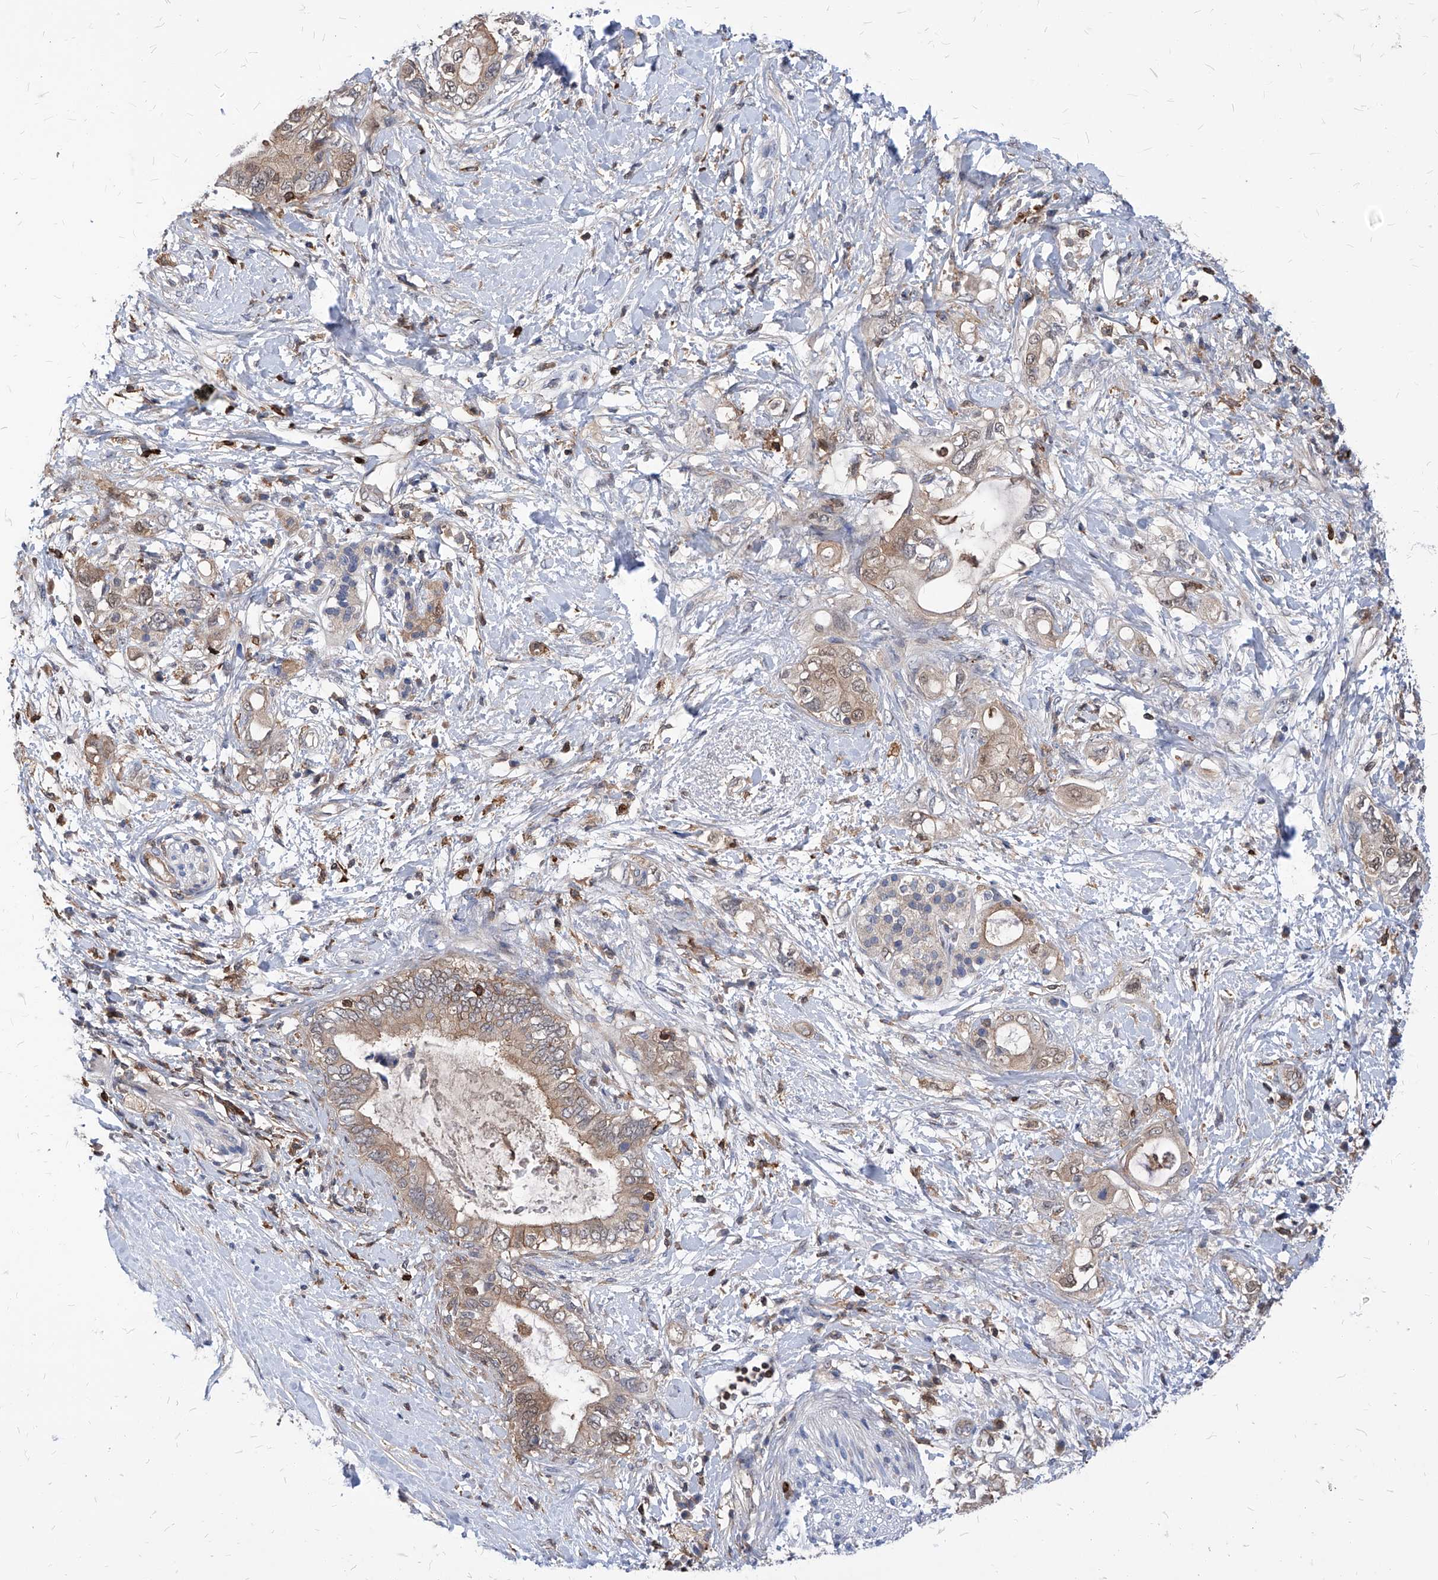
{"staining": {"intensity": "weak", "quantity": "25%-75%", "location": "cytoplasmic/membranous"}, "tissue": "pancreatic cancer", "cell_type": "Tumor cells", "image_type": "cancer", "snomed": [{"axis": "morphology", "description": "Adenocarcinoma, NOS"}, {"axis": "topography", "description": "Pancreas"}], "caption": "There is low levels of weak cytoplasmic/membranous staining in tumor cells of pancreatic adenocarcinoma, as demonstrated by immunohistochemical staining (brown color).", "gene": "ABRACL", "patient": {"sex": "female", "age": 56}}